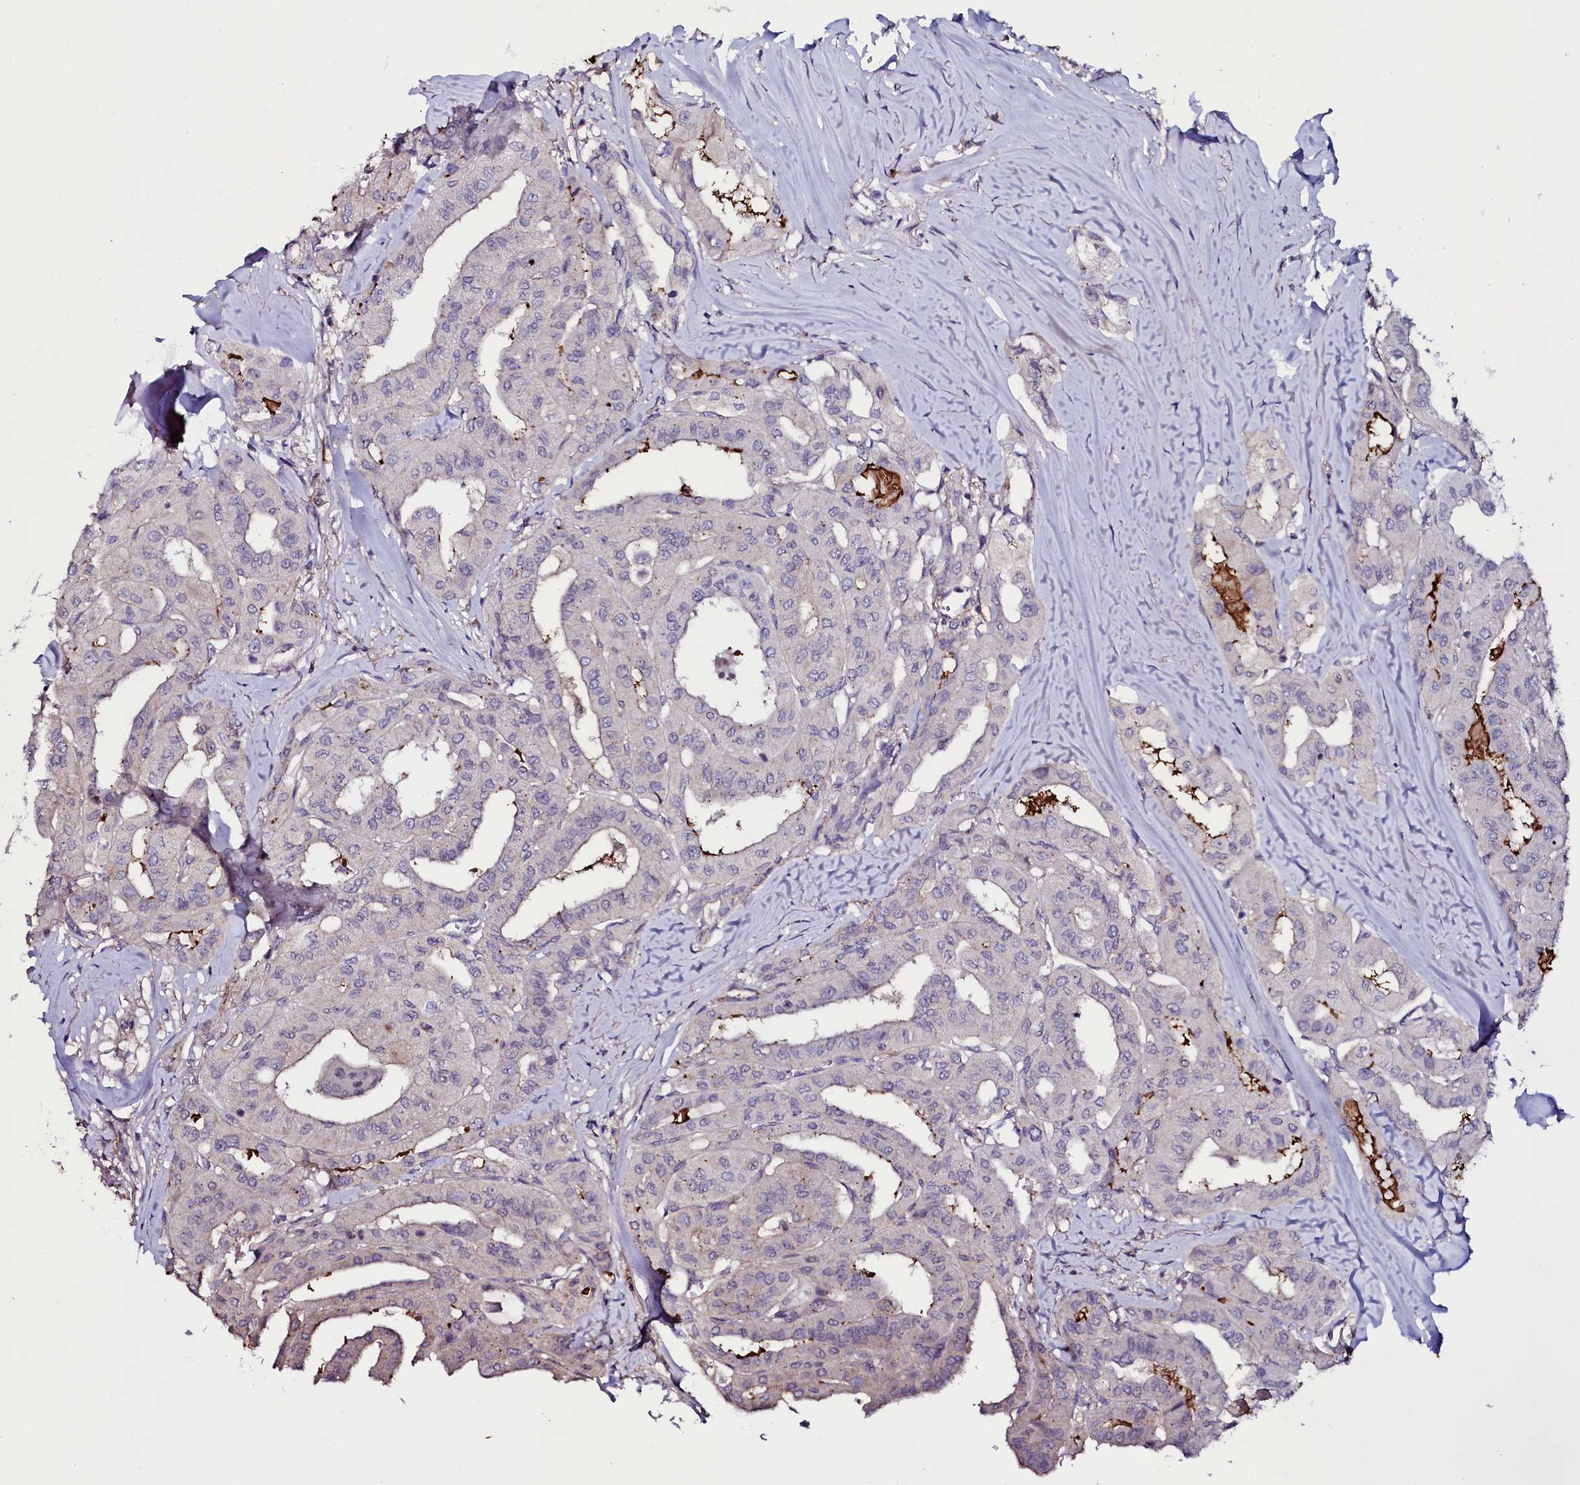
{"staining": {"intensity": "weak", "quantity": "<25%", "location": "cytoplasmic/membranous"}, "tissue": "thyroid cancer", "cell_type": "Tumor cells", "image_type": "cancer", "snomed": [{"axis": "morphology", "description": "Papillary adenocarcinoma, NOS"}, {"axis": "topography", "description": "Thyroid gland"}], "caption": "The image displays no staining of tumor cells in thyroid papillary adenocarcinoma. (Brightfield microscopy of DAB IHC at high magnification).", "gene": "USPL1", "patient": {"sex": "female", "age": 59}}